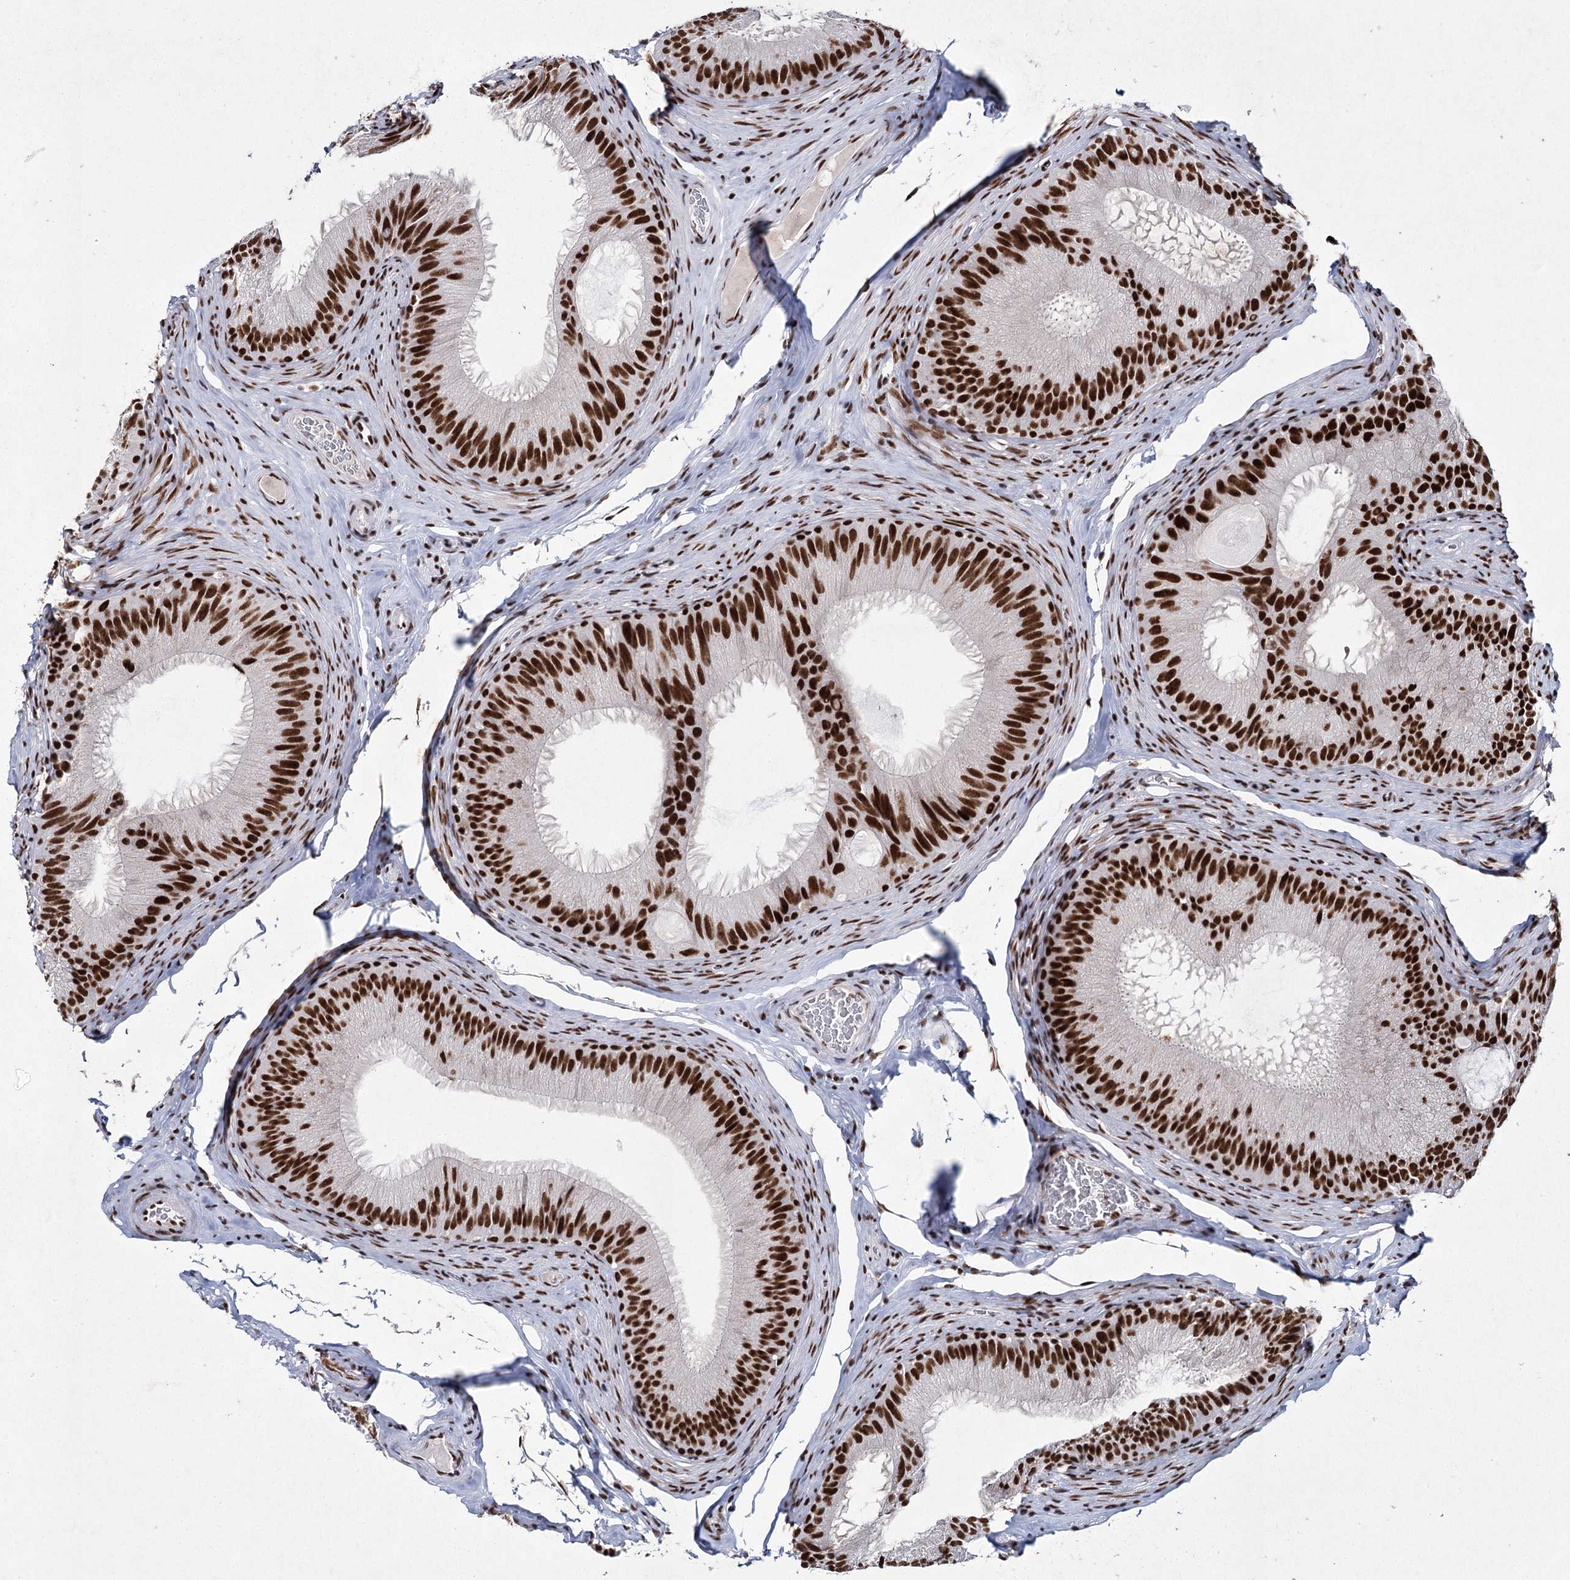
{"staining": {"intensity": "strong", "quantity": ">75%", "location": "nuclear"}, "tissue": "epididymis", "cell_type": "Glandular cells", "image_type": "normal", "snomed": [{"axis": "morphology", "description": "Normal tissue, NOS"}, {"axis": "topography", "description": "Epididymis"}], "caption": "High-magnification brightfield microscopy of normal epididymis stained with DAB (3,3'-diaminobenzidine) (brown) and counterstained with hematoxylin (blue). glandular cells exhibit strong nuclear expression is identified in approximately>75% of cells.", "gene": "SCAF8", "patient": {"sex": "male", "age": 34}}